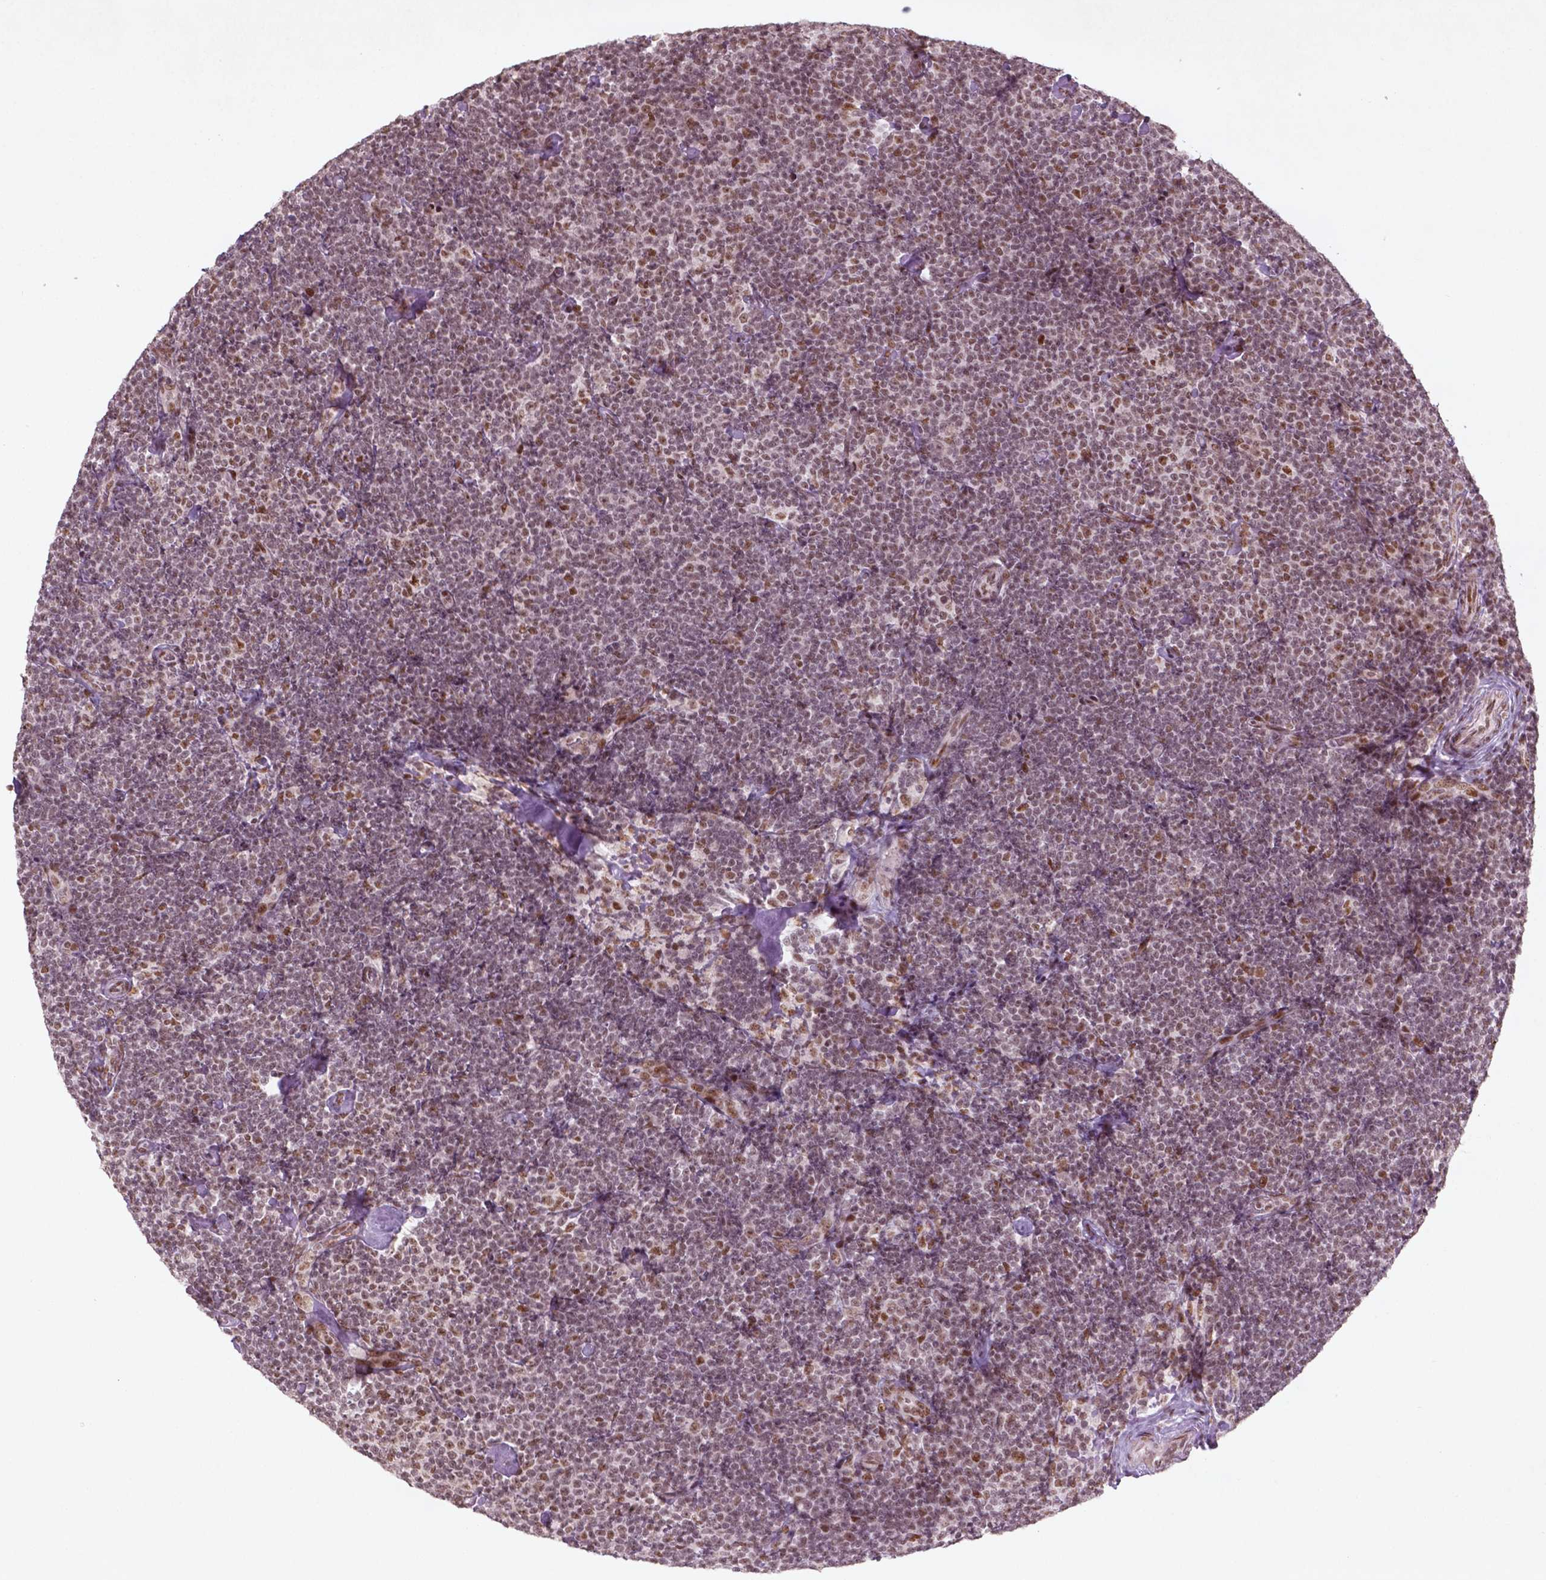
{"staining": {"intensity": "moderate", "quantity": ">75%", "location": "nuclear"}, "tissue": "lymphoma", "cell_type": "Tumor cells", "image_type": "cancer", "snomed": [{"axis": "morphology", "description": "Malignant lymphoma, non-Hodgkin's type, Low grade"}, {"axis": "topography", "description": "Lymph node"}], "caption": "Protein analysis of lymphoma tissue displays moderate nuclear expression in about >75% of tumor cells. (IHC, brightfield microscopy, high magnification).", "gene": "HMG20B", "patient": {"sex": "male", "age": 81}}